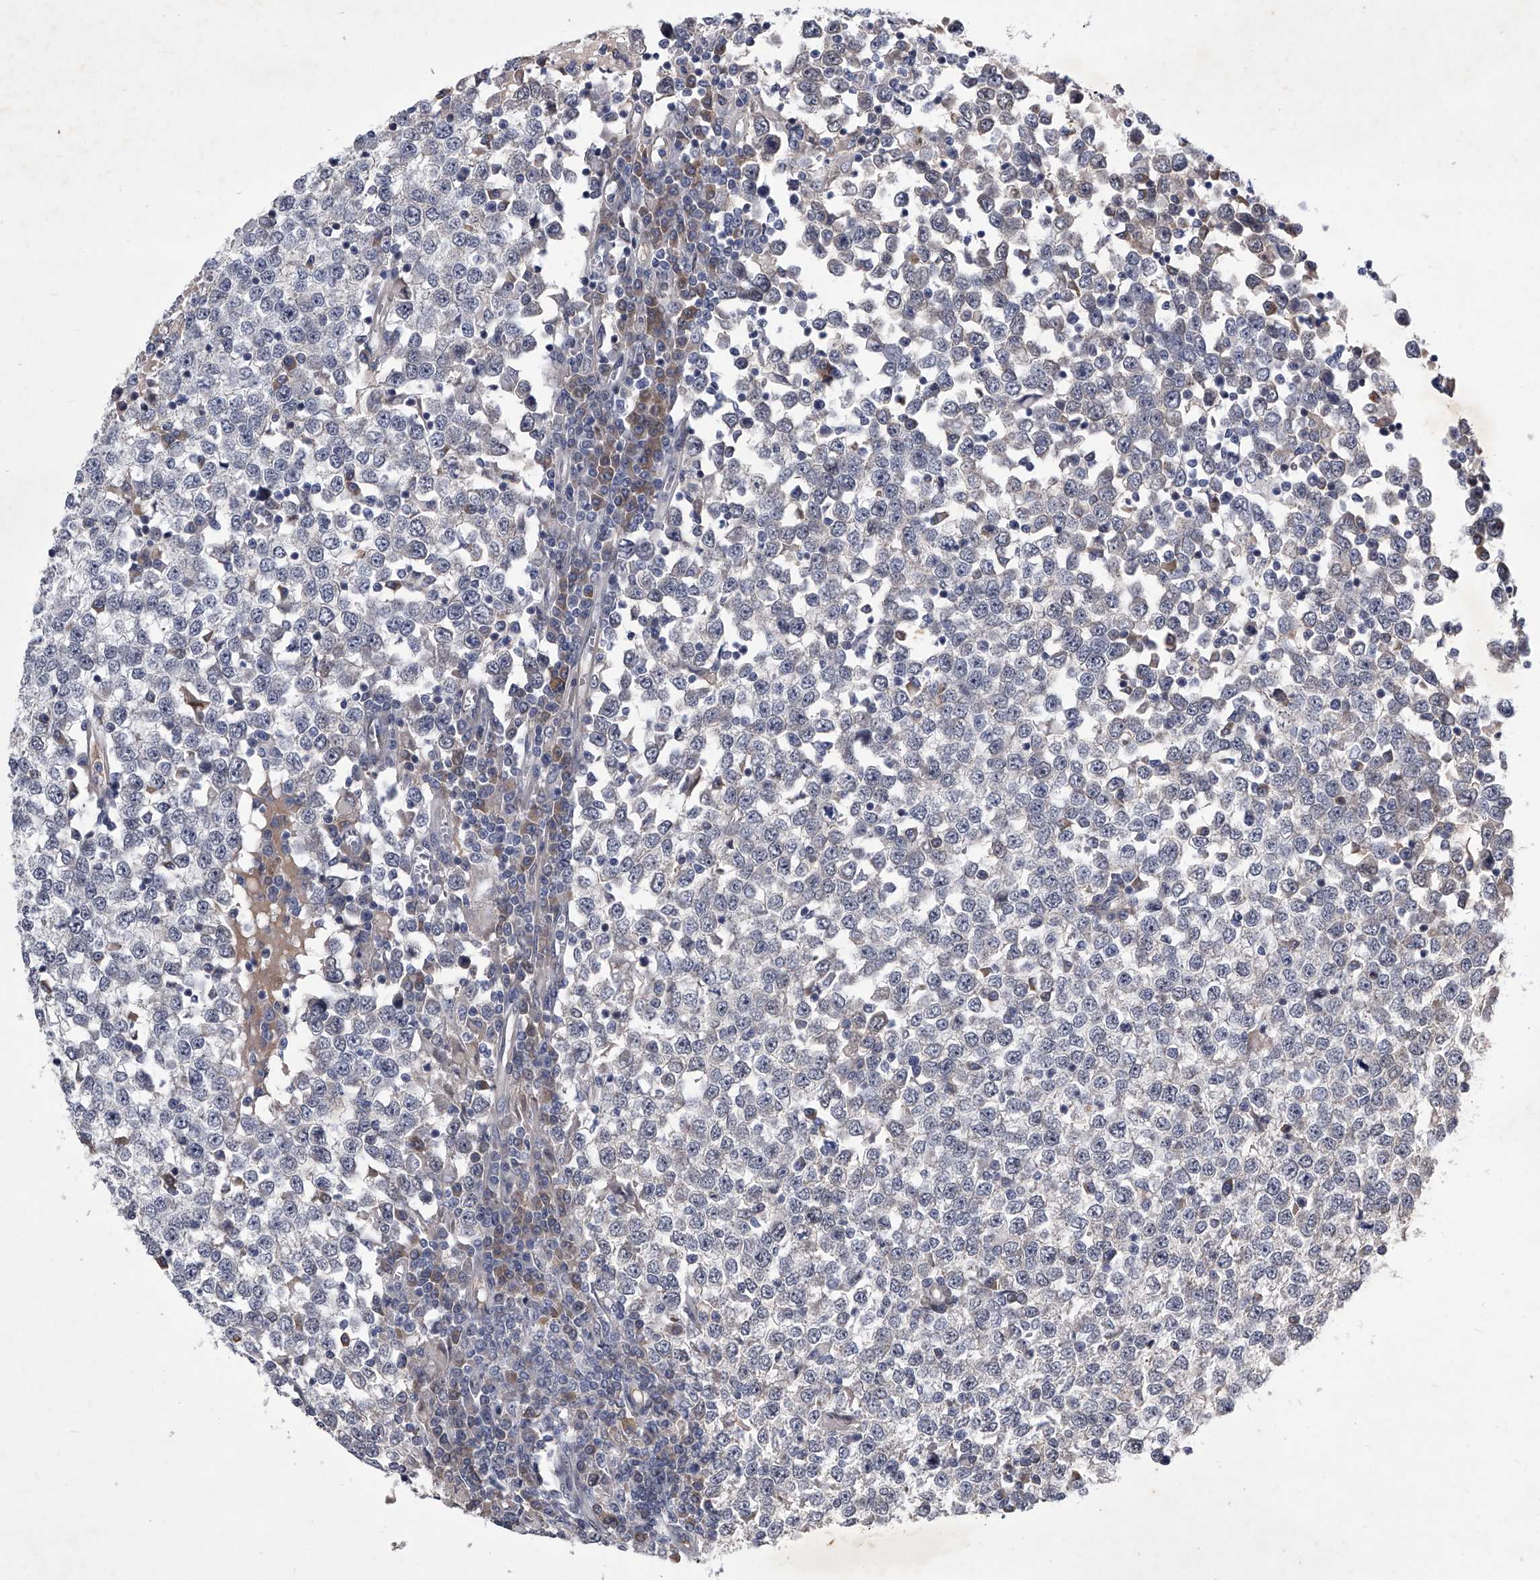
{"staining": {"intensity": "negative", "quantity": "none", "location": "none"}, "tissue": "testis cancer", "cell_type": "Tumor cells", "image_type": "cancer", "snomed": [{"axis": "morphology", "description": "Seminoma, NOS"}, {"axis": "topography", "description": "Testis"}], "caption": "Immunohistochemistry (IHC) photomicrograph of neoplastic tissue: human testis seminoma stained with DAB (3,3'-diaminobenzidine) exhibits no significant protein staining in tumor cells.", "gene": "ZNF76", "patient": {"sex": "male", "age": 65}}